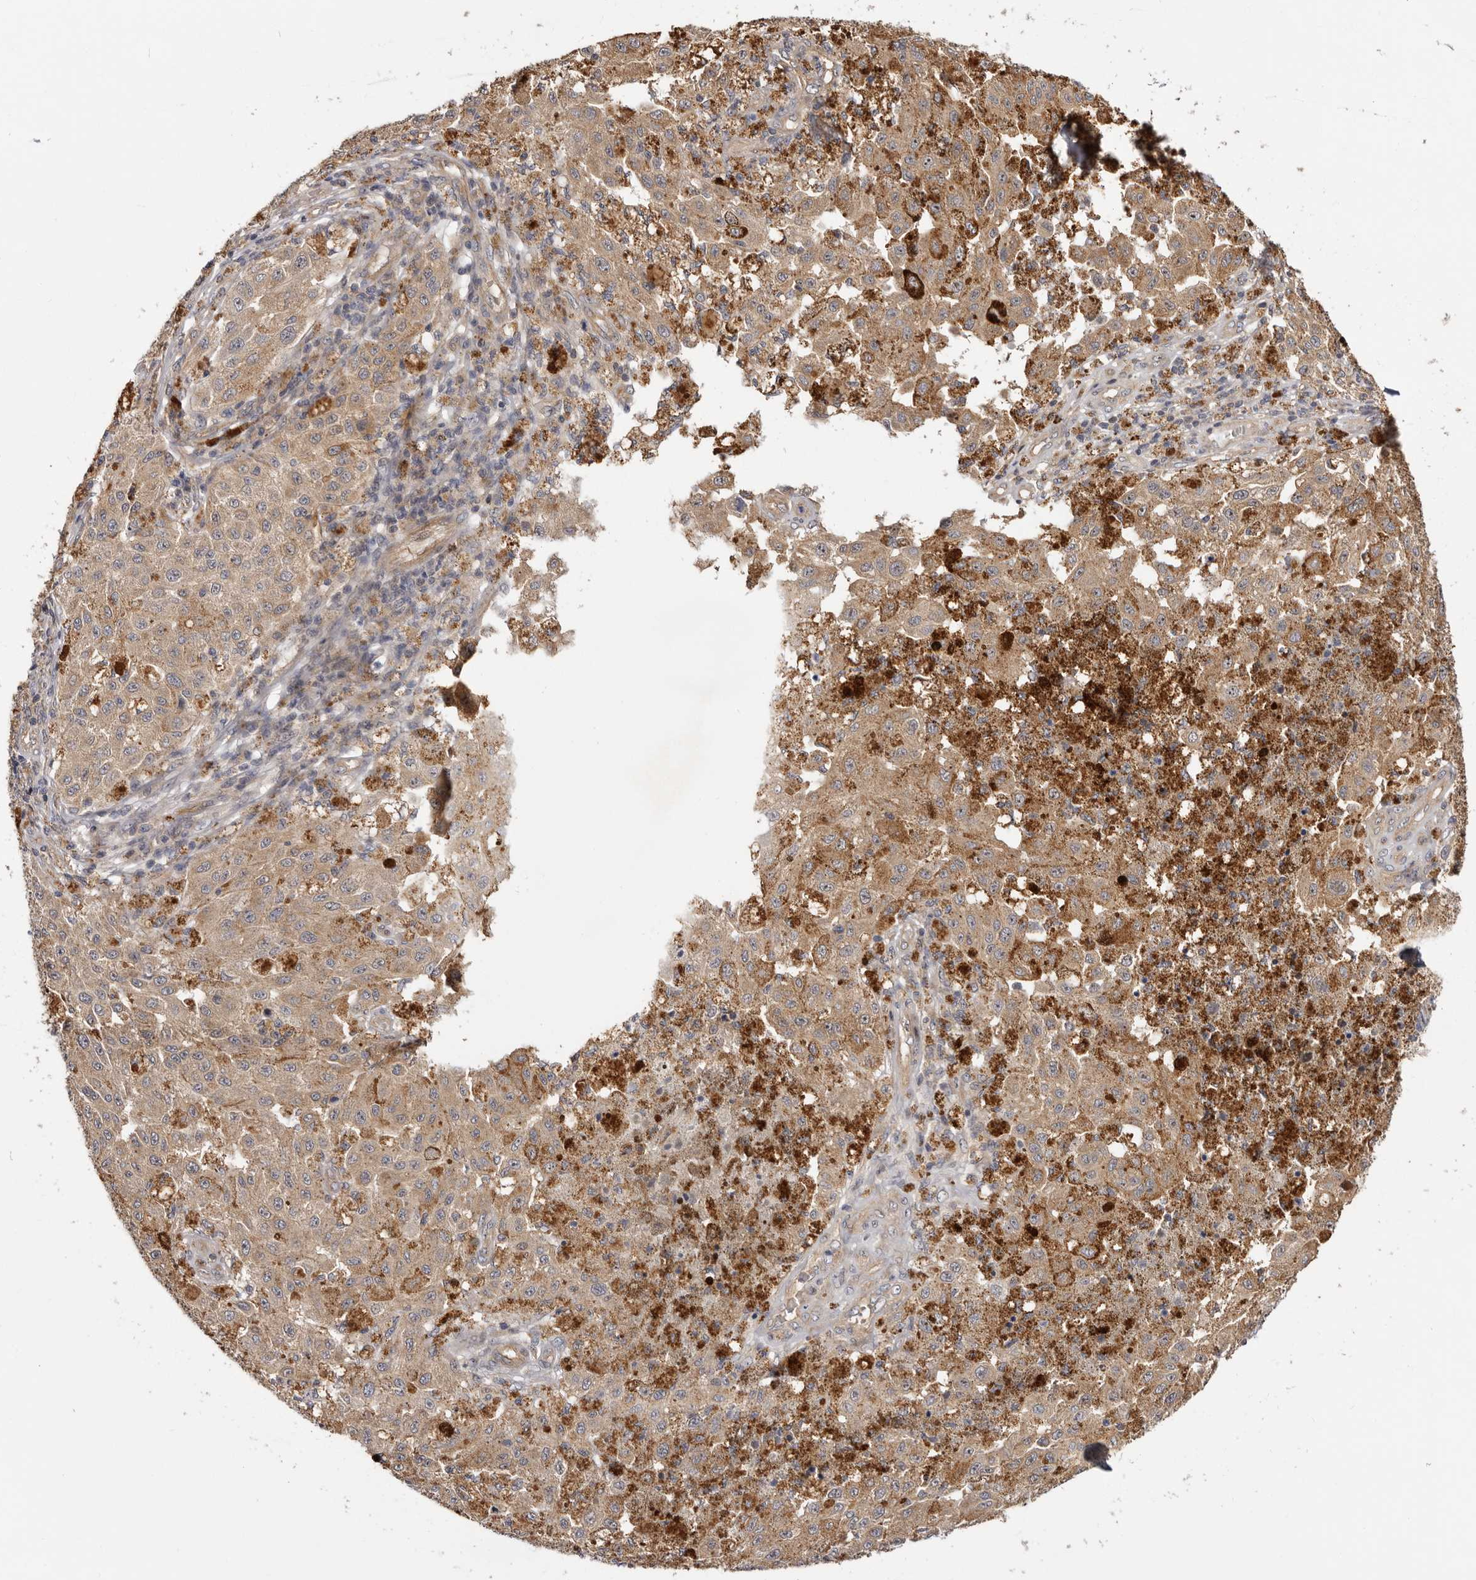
{"staining": {"intensity": "moderate", "quantity": "25%-75%", "location": "cytoplasmic/membranous"}, "tissue": "melanoma", "cell_type": "Tumor cells", "image_type": "cancer", "snomed": [{"axis": "morphology", "description": "Malignant melanoma, NOS"}, {"axis": "topography", "description": "Skin"}], "caption": "Malignant melanoma stained for a protein reveals moderate cytoplasmic/membranous positivity in tumor cells.", "gene": "PANK4", "patient": {"sex": "female", "age": 64}}